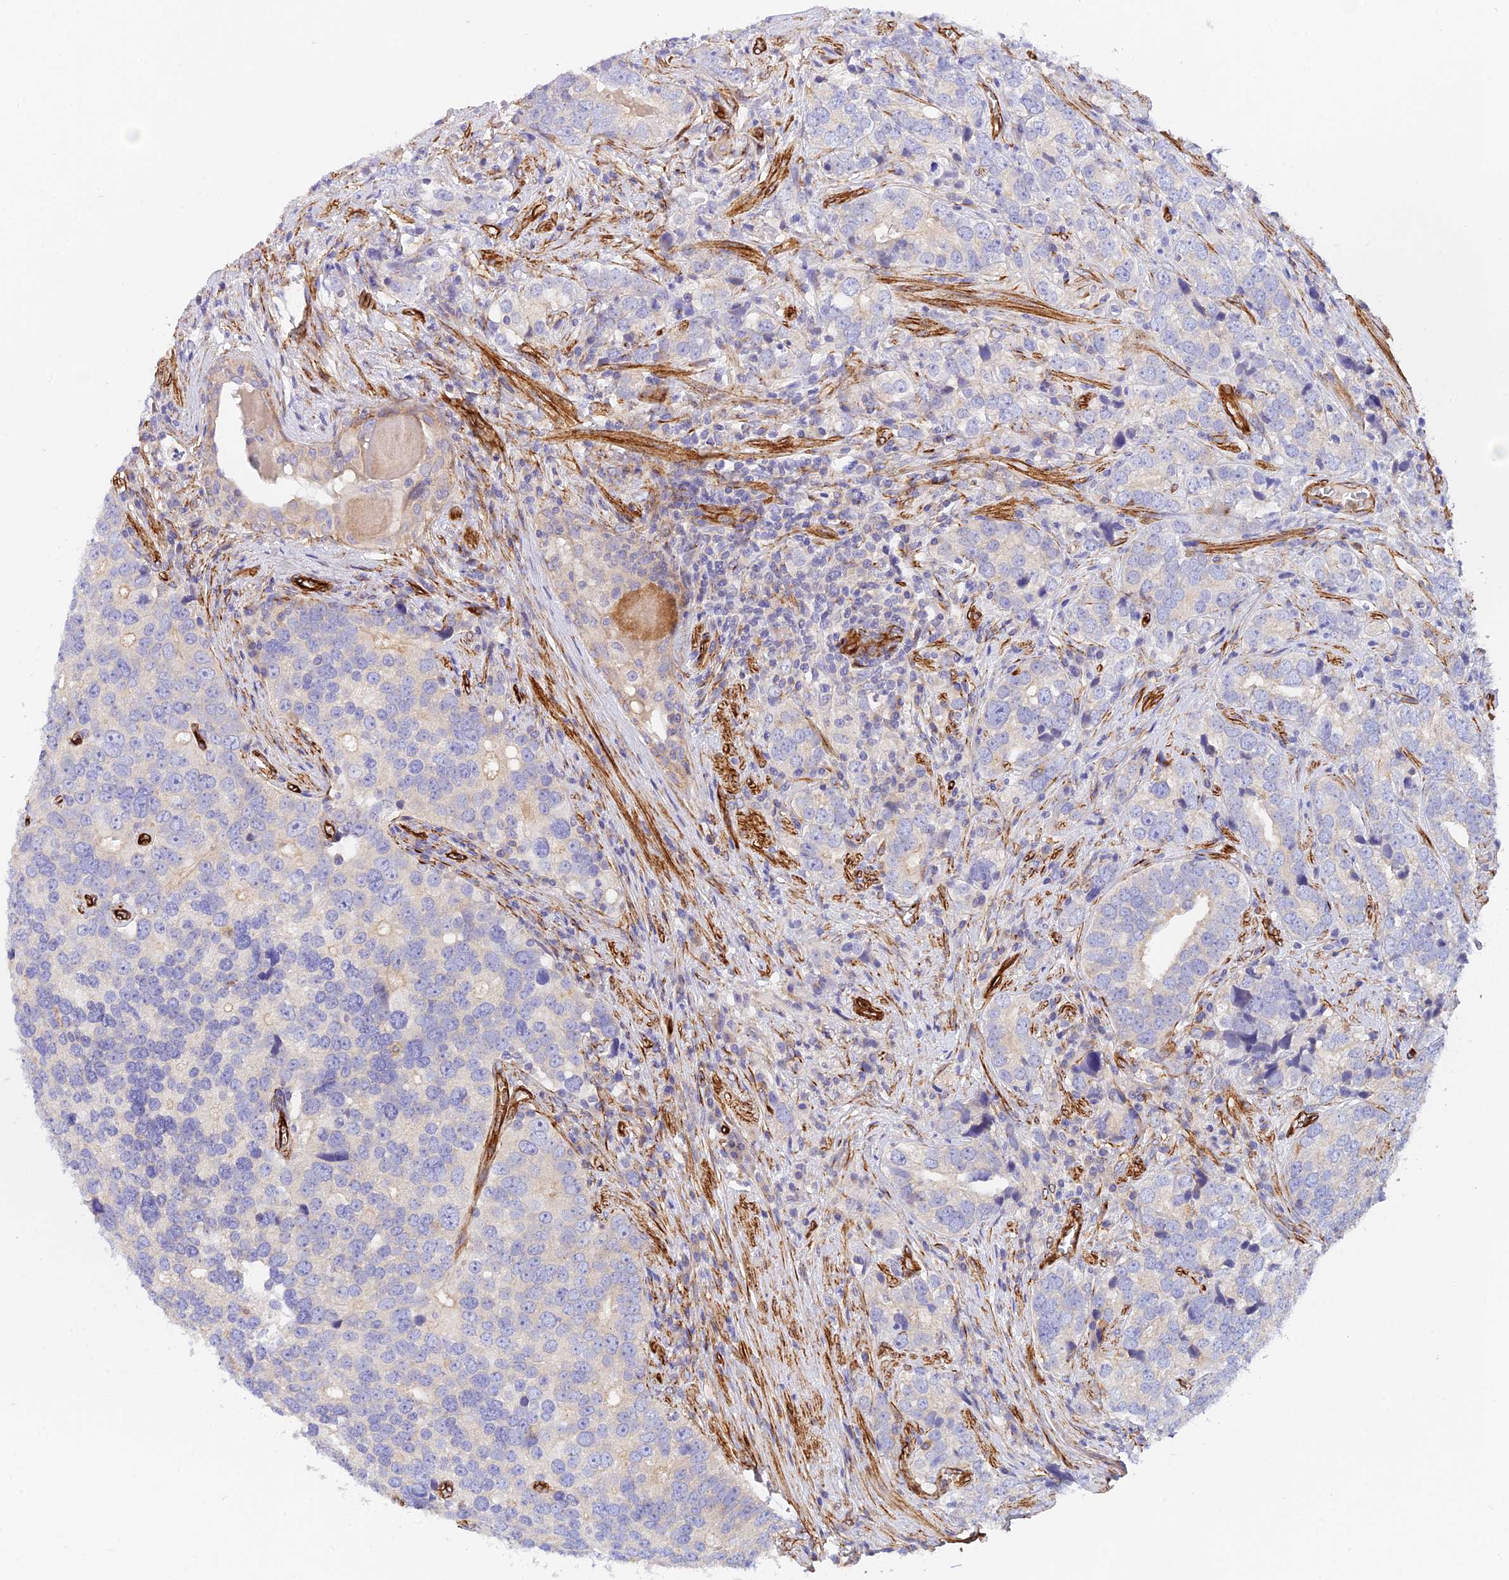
{"staining": {"intensity": "negative", "quantity": "none", "location": "none"}, "tissue": "prostate cancer", "cell_type": "Tumor cells", "image_type": "cancer", "snomed": [{"axis": "morphology", "description": "Adenocarcinoma, High grade"}, {"axis": "topography", "description": "Prostate"}], "caption": "A micrograph of prostate cancer stained for a protein demonstrates no brown staining in tumor cells.", "gene": "MYO9A", "patient": {"sex": "male", "age": 71}}